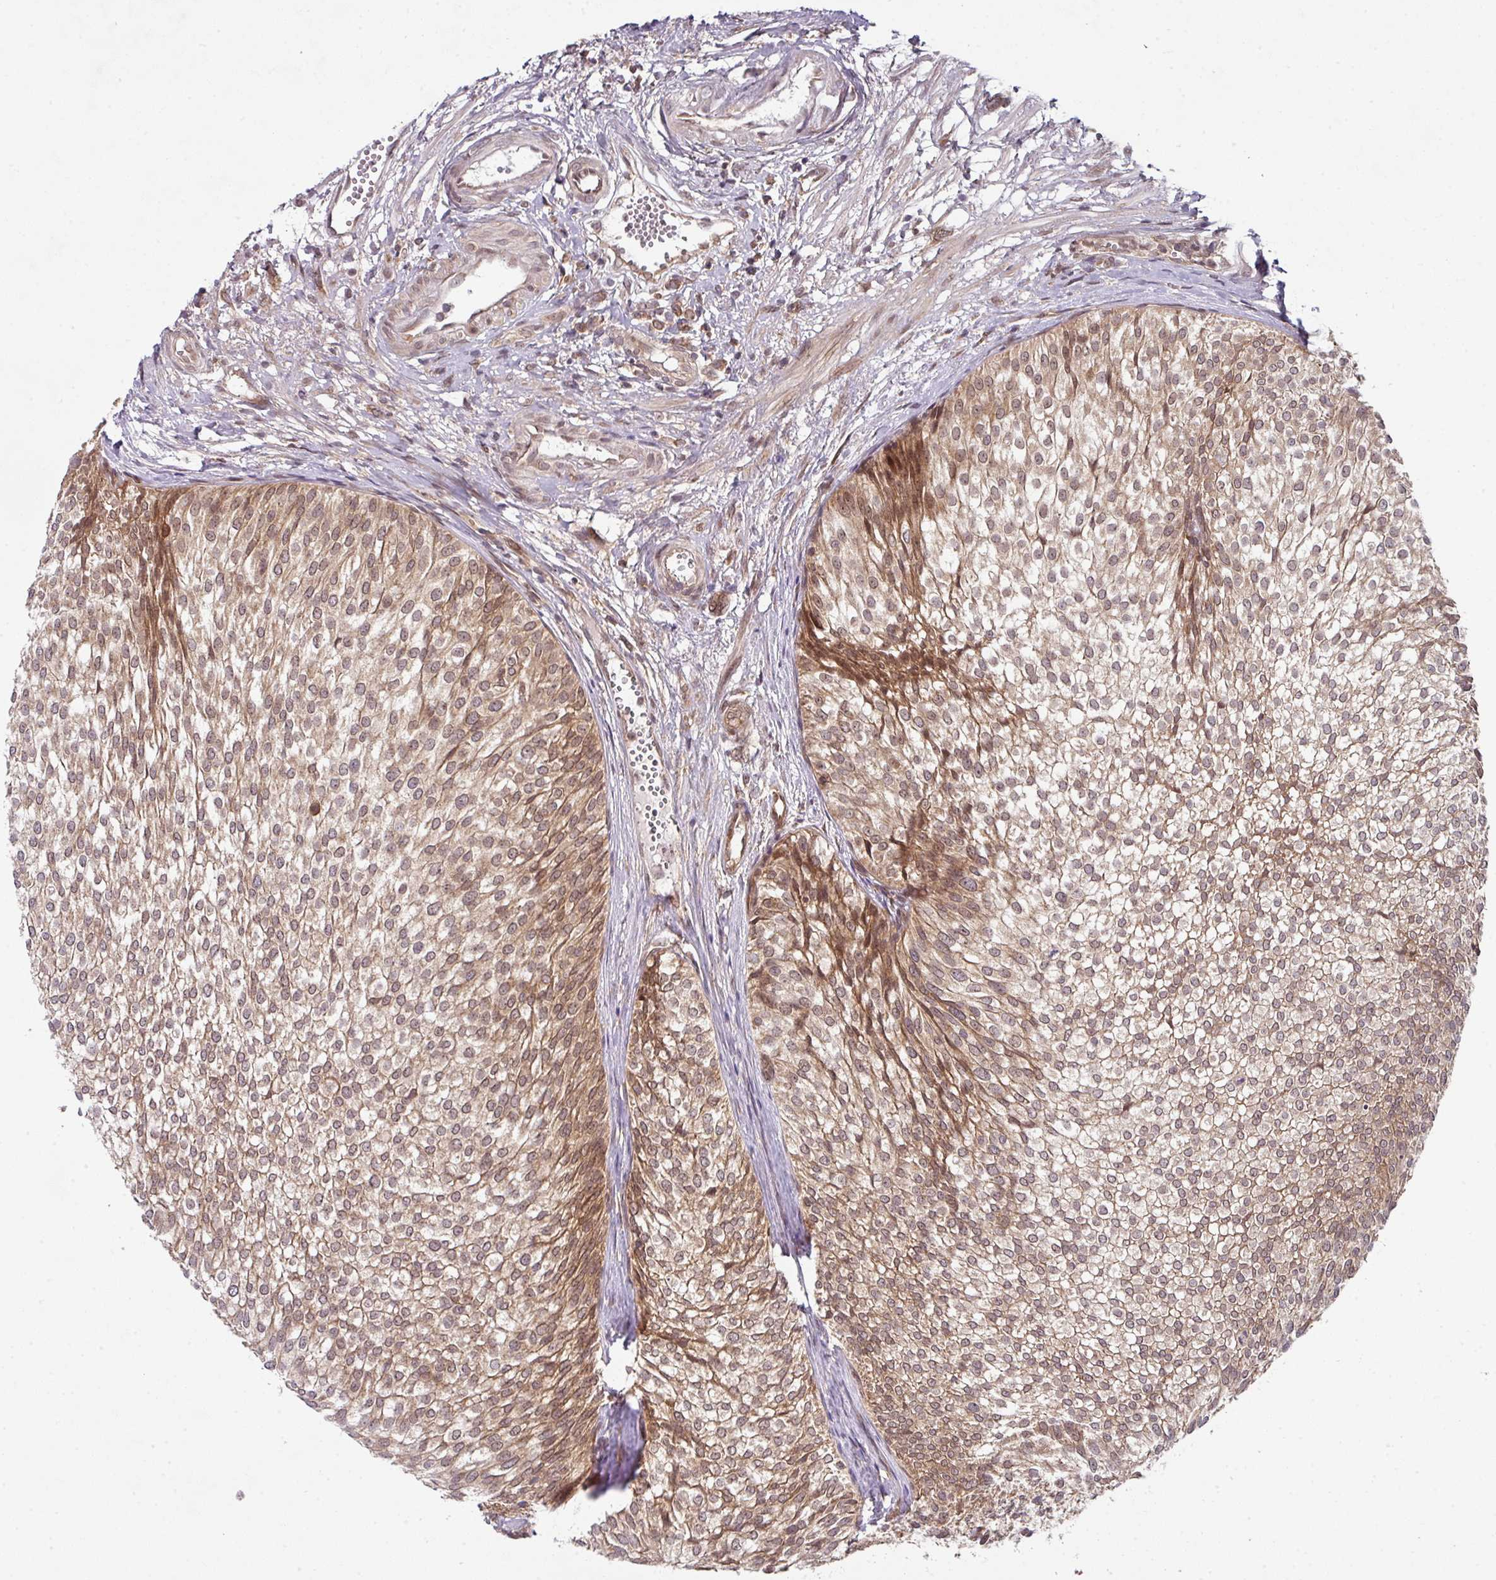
{"staining": {"intensity": "moderate", "quantity": ">75%", "location": "cytoplasmic/membranous"}, "tissue": "urothelial cancer", "cell_type": "Tumor cells", "image_type": "cancer", "snomed": [{"axis": "morphology", "description": "Urothelial carcinoma, Low grade"}, {"axis": "topography", "description": "Urinary bladder"}], "caption": "The micrograph reveals immunohistochemical staining of low-grade urothelial carcinoma. There is moderate cytoplasmic/membranous expression is present in about >75% of tumor cells. (DAB IHC with brightfield microscopy, high magnification).", "gene": "CAMLG", "patient": {"sex": "male", "age": 91}}